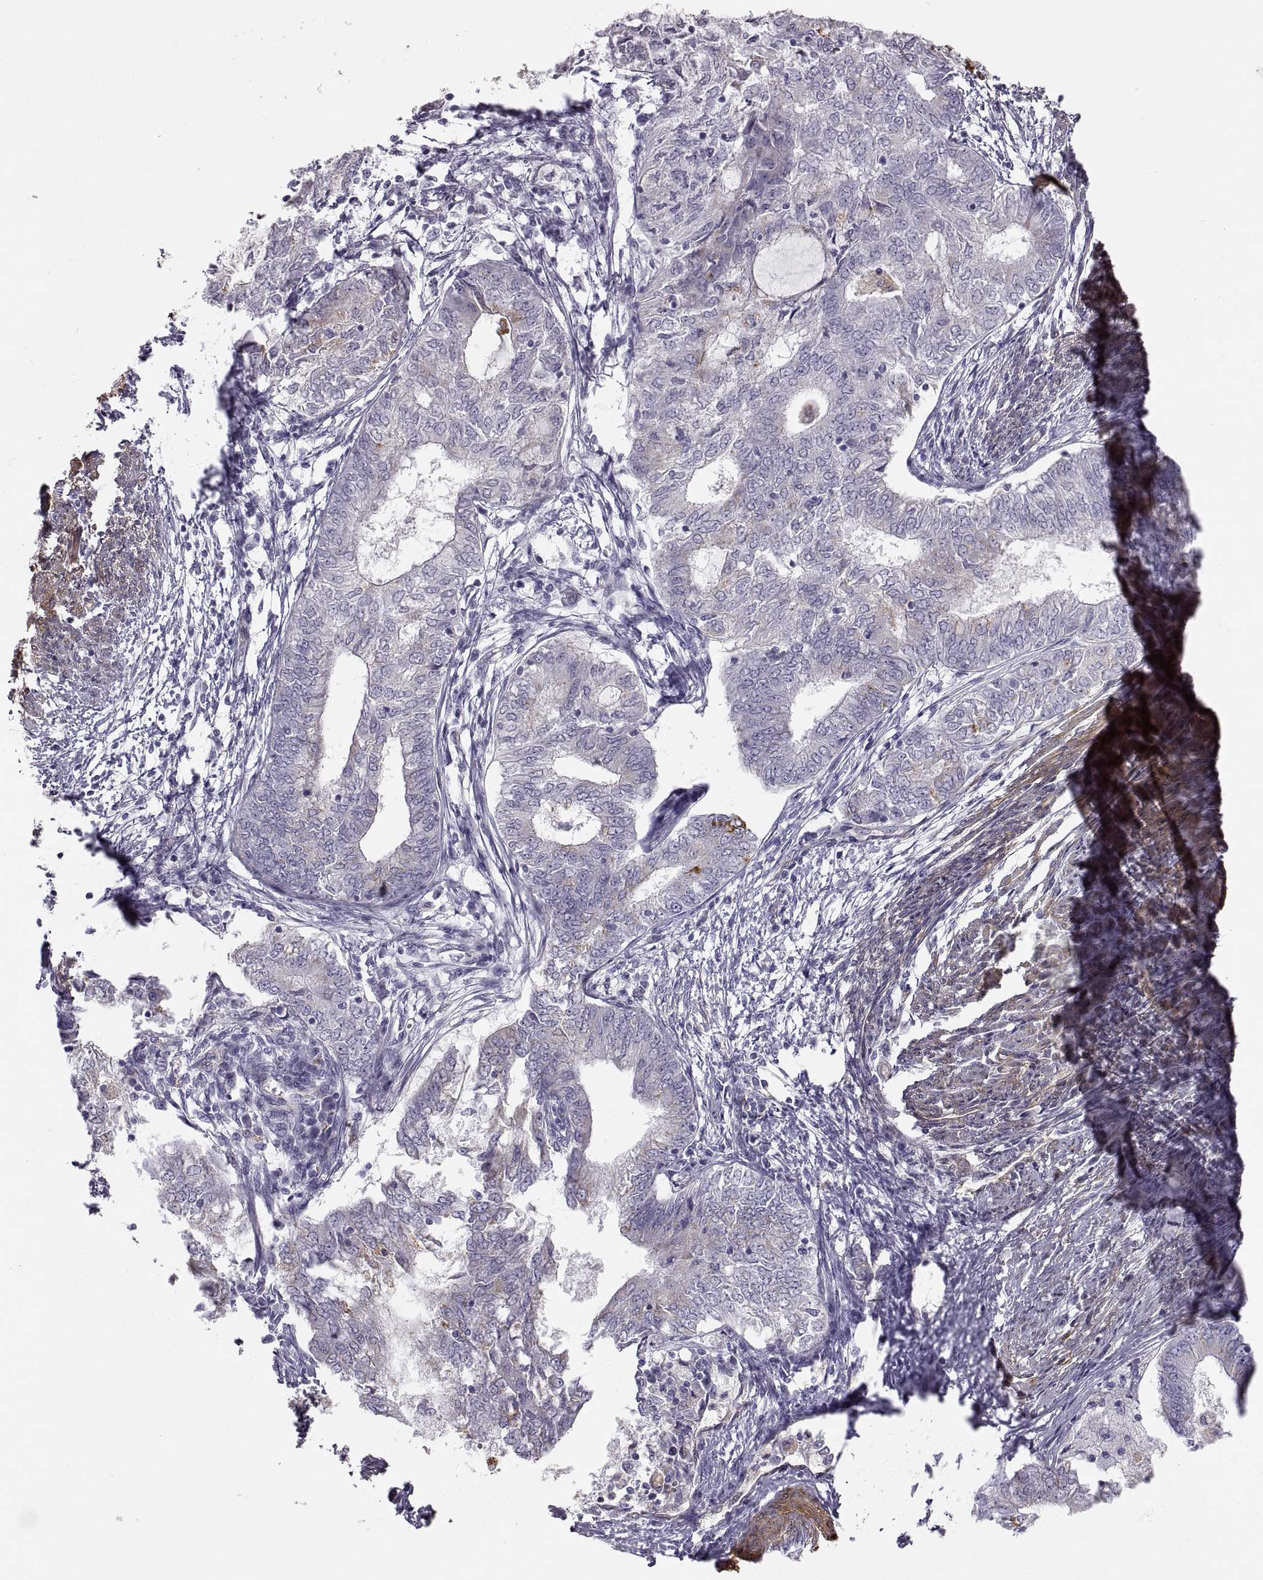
{"staining": {"intensity": "weak", "quantity": "<25%", "location": "cytoplasmic/membranous"}, "tissue": "endometrial cancer", "cell_type": "Tumor cells", "image_type": "cancer", "snomed": [{"axis": "morphology", "description": "Adenocarcinoma, NOS"}, {"axis": "topography", "description": "Endometrium"}], "caption": "Adenocarcinoma (endometrial) was stained to show a protein in brown. There is no significant staining in tumor cells.", "gene": "PGM5", "patient": {"sex": "female", "age": 62}}